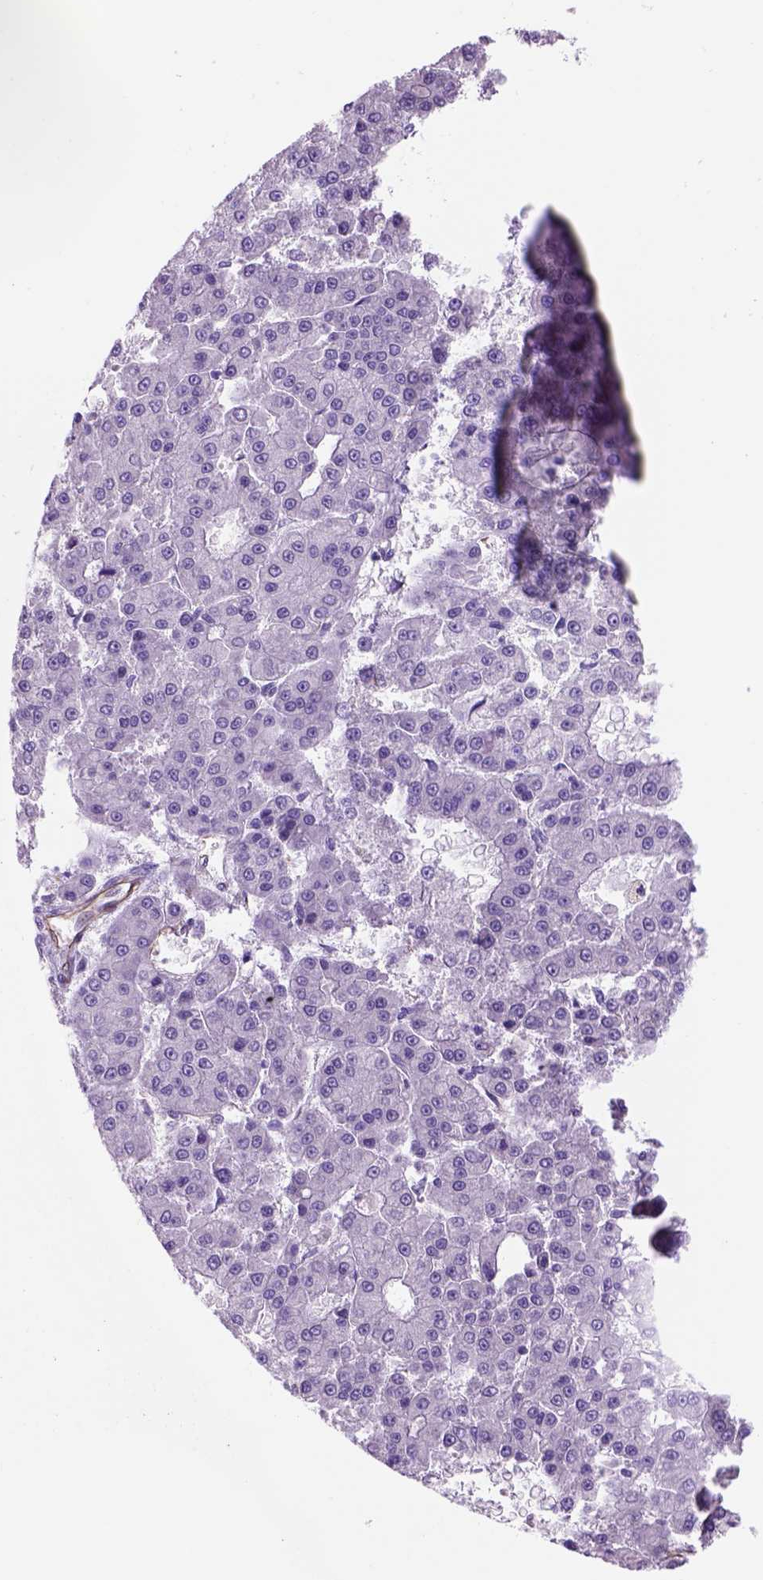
{"staining": {"intensity": "negative", "quantity": "none", "location": "none"}, "tissue": "liver cancer", "cell_type": "Tumor cells", "image_type": "cancer", "snomed": [{"axis": "morphology", "description": "Carcinoma, Hepatocellular, NOS"}, {"axis": "topography", "description": "Liver"}], "caption": "High magnification brightfield microscopy of liver cancer (hepatocellular carcinoma) stained with DAB (3,3'-diaminobenzidine) (brown) and counterstained with hematoxylin (blue): tumor cells show no significant expression. The staining is performed using DAB (3,3'-diaminobenzidine) brown chromogen with nuclei counter-stained in using hematoxylin.", "gene": "ZZZ3", "patient": {"sex": "male", "age": 70}}